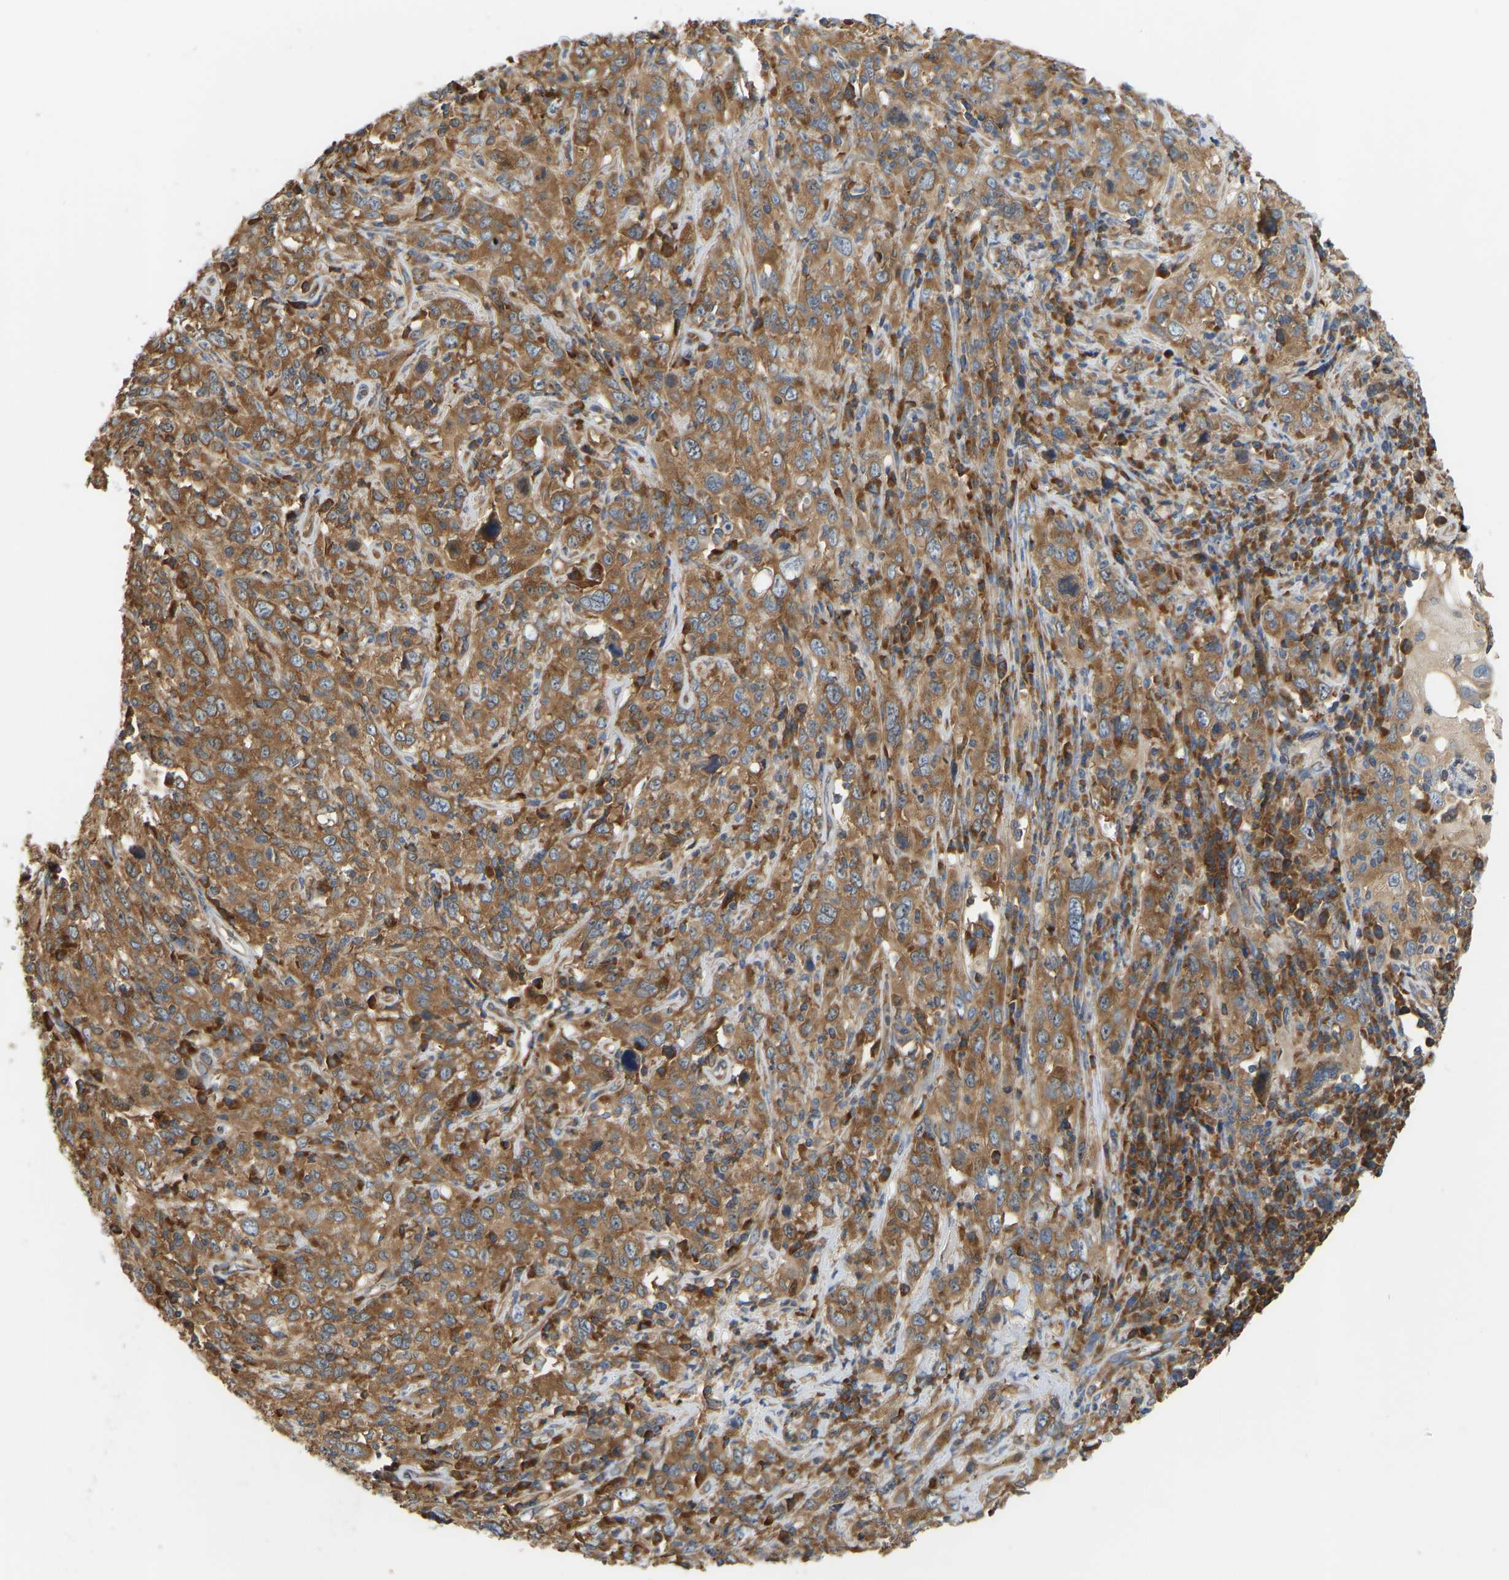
{"staining": {"intensity": "moderate", "quantity": ">75%", "location": "cytoplasmic/membranous"}, "tissue": "cervical cancer", "cell_type": "Tumor cells", "image_type": "cancer", "snomed": [{"axis": "morphology", "description": "Squamous cell carcinoma, NOS"}, {"axis": "topography", "description": "Cervix"}], "caption": "High-magnification brightfield microscopy of cervical squamous cell carcinoma stained with DAB (3,3'-diaminobenzidine) (brown) and counterstained with hematoxylin (blue). tumor cells exhibit moderate cytoplasmic/membranous staining is identified in about>75% of cells.", "gene": "RPS6KB2", "patient": {"sex": "female", "age": 46}}